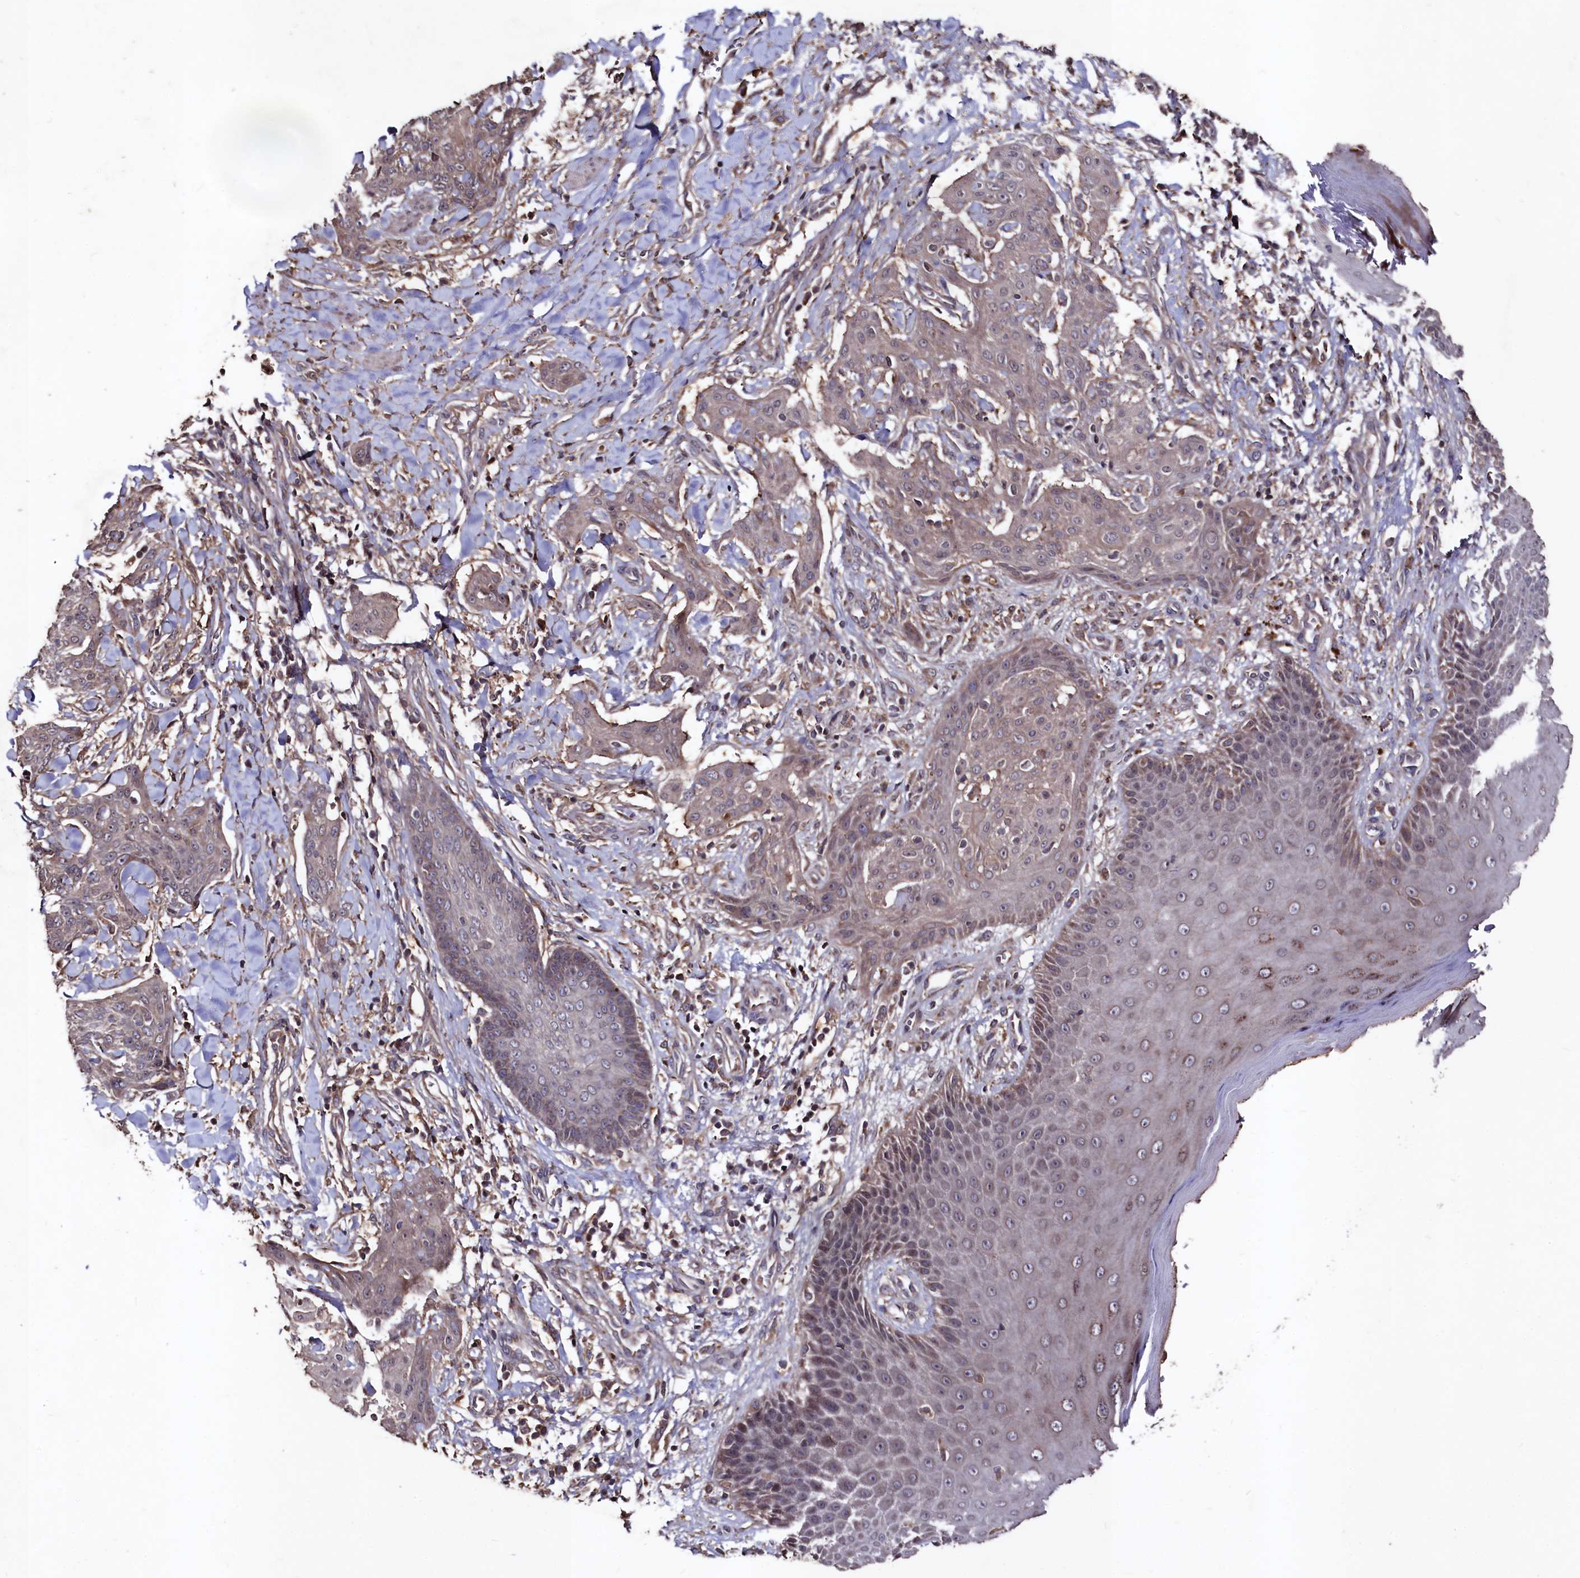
{"staining": {"intensity": "weak", "quantity": "25%-75%", "location": "cytoplasmic/membranous"}, "tissue": "skin cancer", "cell_type": "Tumor cells", "image_type": "cancer", "snomed": [{"axis": "morphology", "description": "Squamous cell carcinoma, NOS"}, {"axis": "topography", "description": "Skin"}, {"axis": "topography", "description": "Vulva"}], "caption": "Skin cancer stained for a protein demonstrates weak cytoplasmic/membranous positivity in tumor cells.", "gene": "MYO1H", "patient": {"sex": "female", "age": 85}}